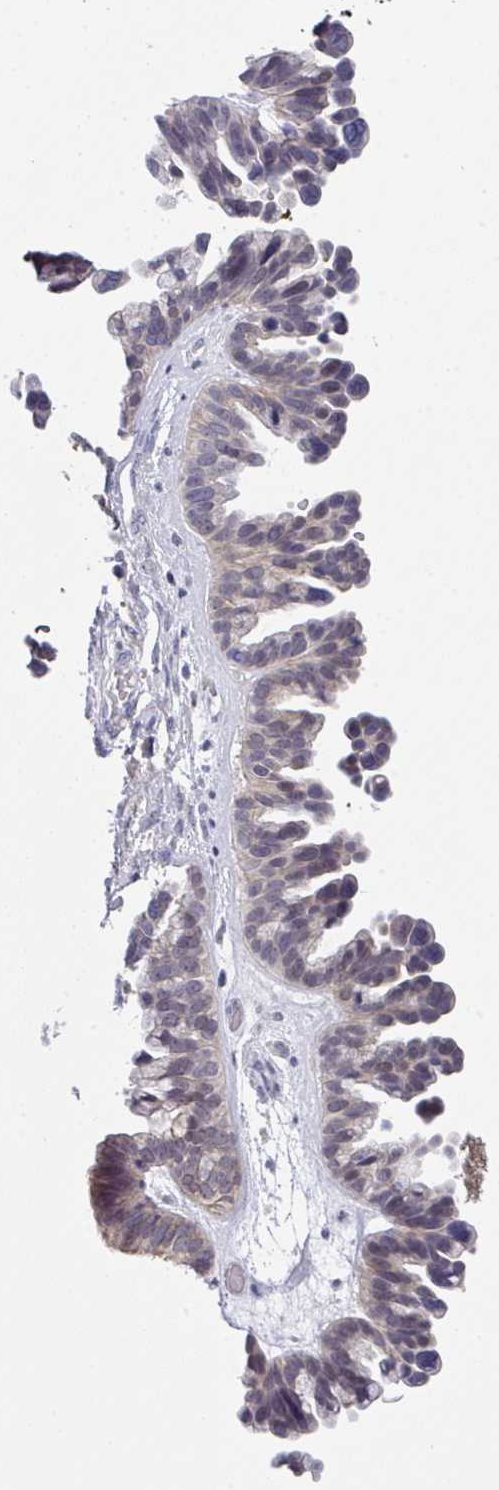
{"staining": {"intensity": "weak", "quantity": "25%-75%", "location": "cytoplasmic/membranous"}, "tissue": "ovarian cancer", "cell_type": "Tumor cells", "image_type": "cancer", "snomed": [{"axis": "morphology", "description": "Cystadenocarcinoma, serous, NOS"}, {"axis": "topography", "description": "Ovary"}], "caption": "The histopathology image demonstrates immunohistochemical staining of ovarian cancer (serous cystadenocarcinoma). There is weak cytoplasmic/membranous staining is present in approximately 25%-75% of tumor cells.", "gene": "DCAF12L2", "patient": {"sex": "female", "age": 56}}